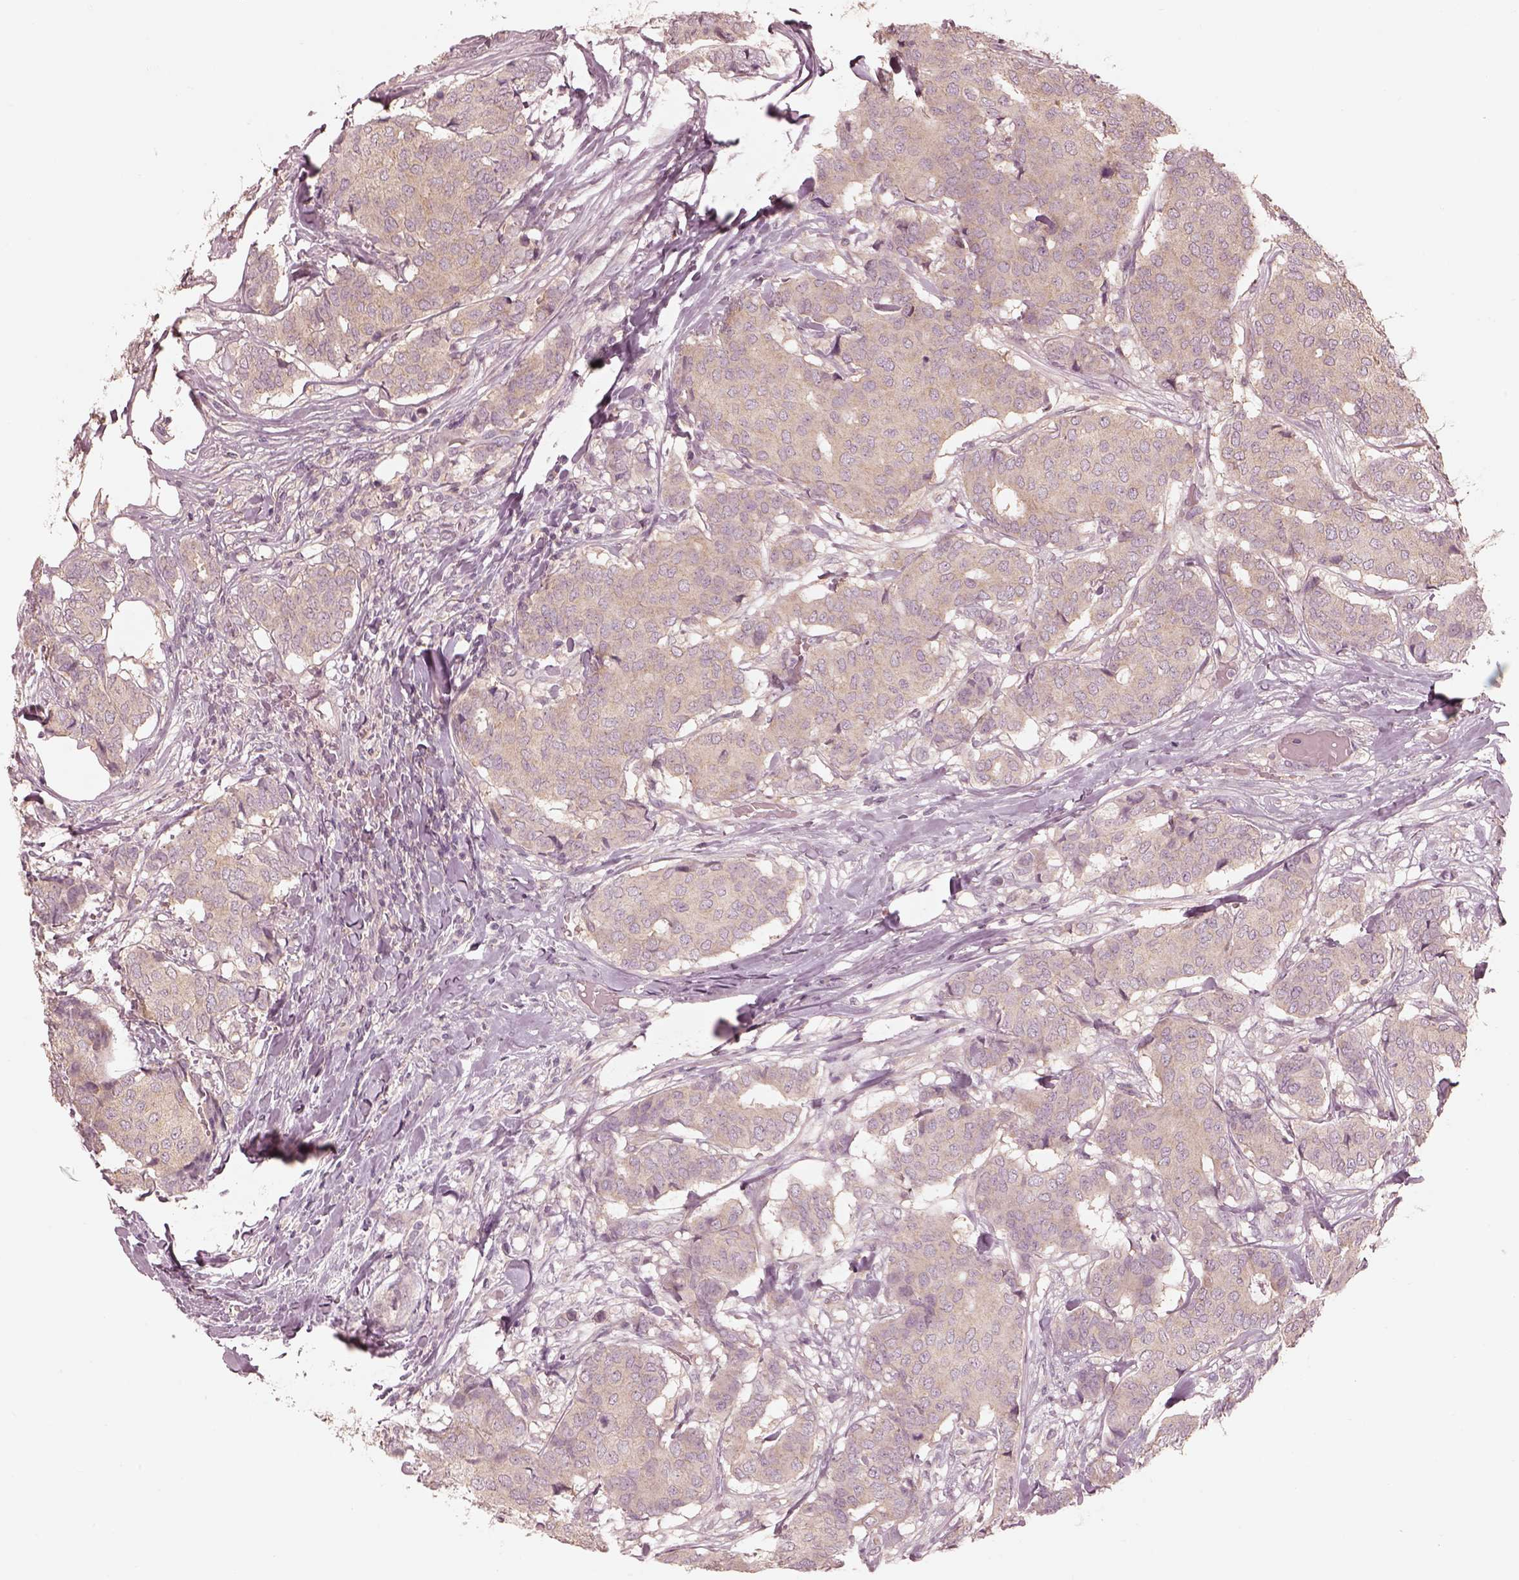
{"staining": {"intensity": "weak", "quantity": ">75%", "location": "cytoplasmic/membranous"}, "tissue": "breast cancer", "cell_type": "Tumor cells", "image_type": "cancer", "snomed": [{"axis": "morphology", "description": "Duct carcinoma"}, {"axis": "topography", "description": "Breast"}], "caption": "Breast cancer (invasive ductal carcinoma) stained with immunohistochemistry reveals weak cytoplasmic/membranous expression in approximately >75% of tumor cells.", "gene": "PRKACG", "patient": {"sex": "female", "age": 75}}